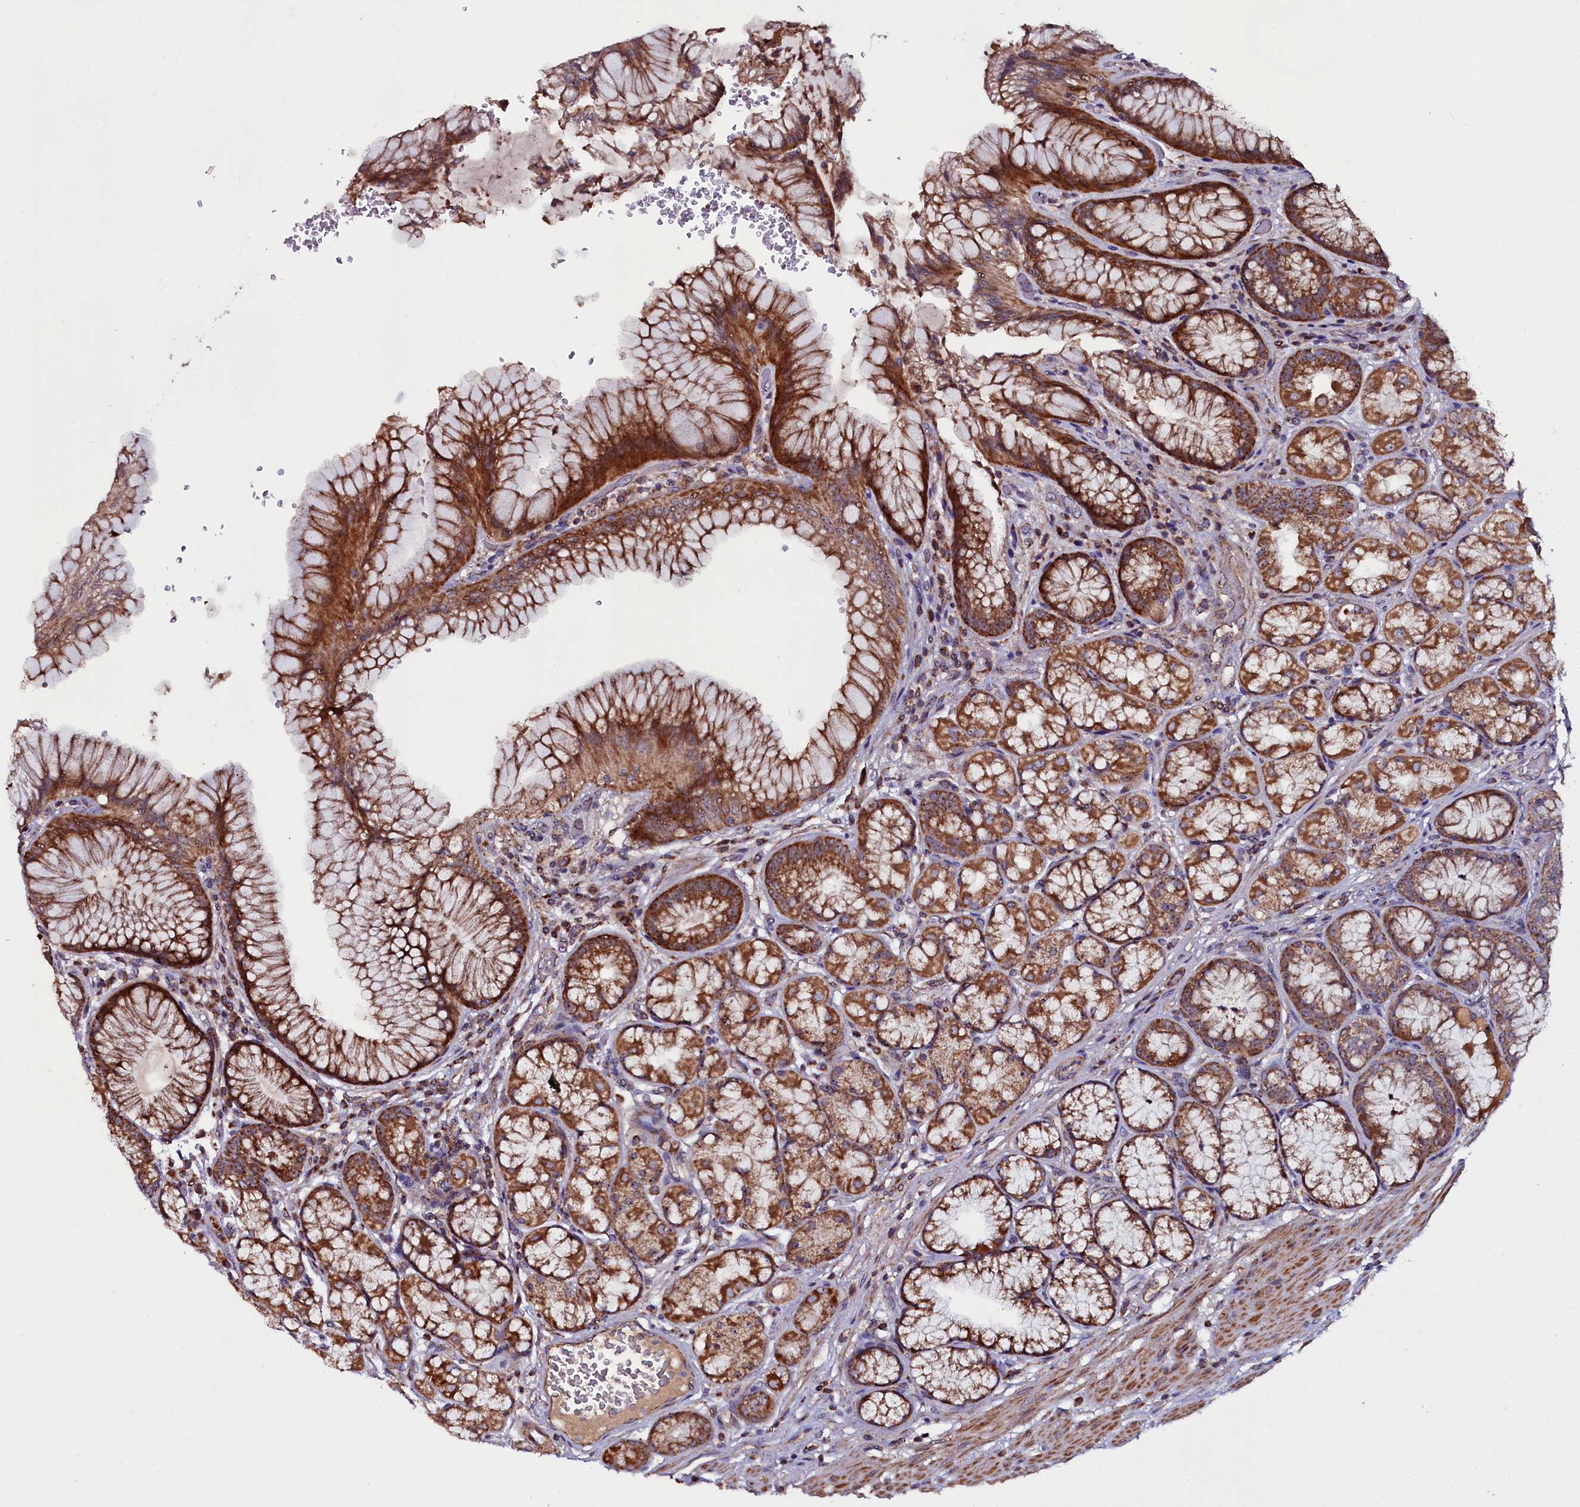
{"staining": {"intensity": "strong", "quantity": ">75%", "location": "cytoplasmic/membranous"}, "tissue": "stomach", "cell_type": "Glandular cells", "image_type": "normal", "snomed": [{"axis": "morphology", "description": "Normal tissue, NOS"}, {"axis": "topography", "description": "Stomach"}], "caption": "Immunohistochemistry image of normal stomach: human stomach stained using immunohistochemistry (IHC) exhibits high levels of strong protein expression localized specifically in the cytoplasmic/membranous of glandular cells, appearing as a cytoplasmic/membranous brown color.", "gene": "NAA80", "patient": {"sex": "male", "age": 63}}